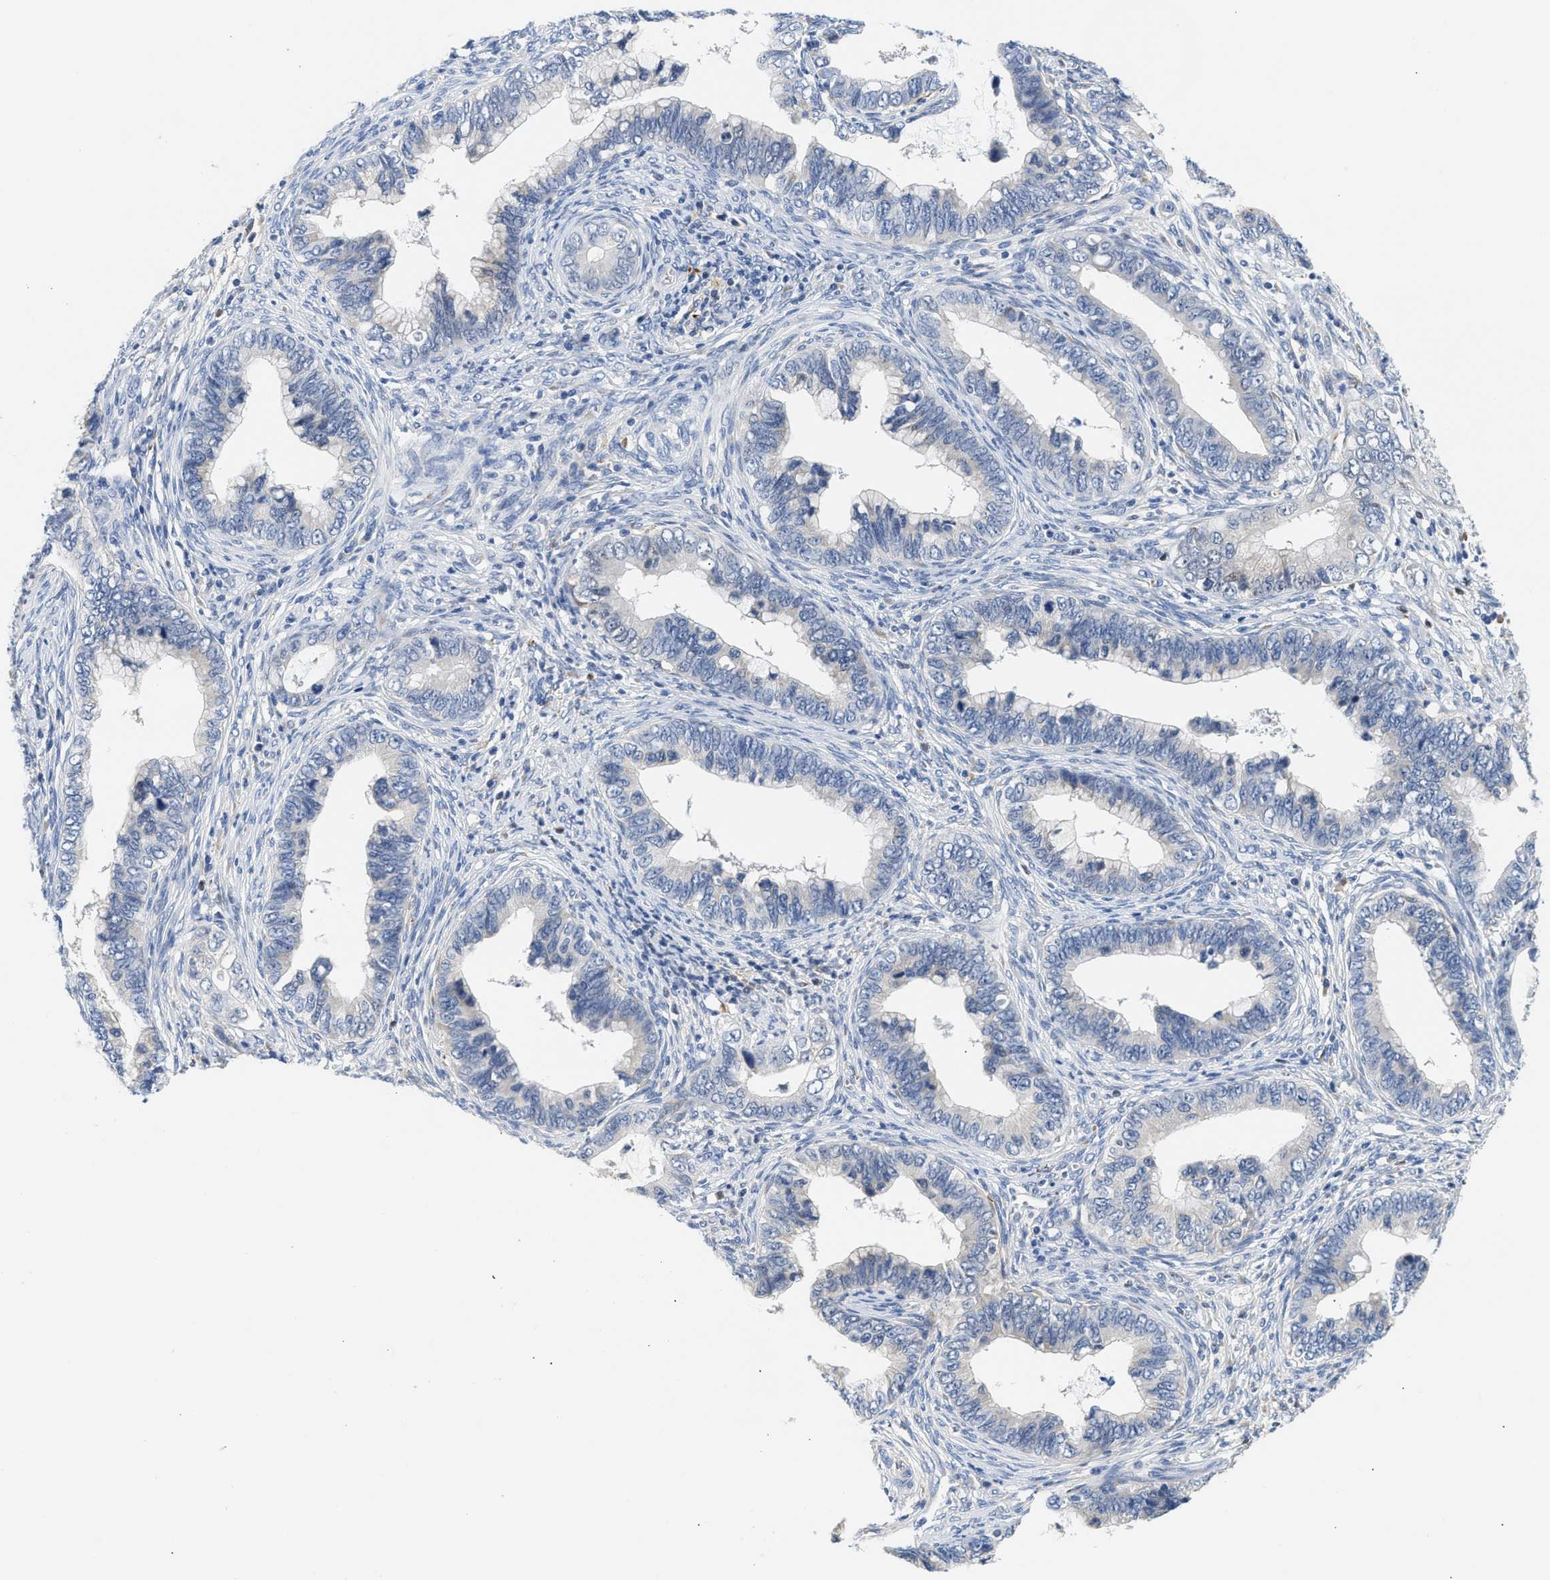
{"staining": {"intensity": "negative", "quantity": "none", "location": "none"}, "tissue": "cervical cancer", "cell_type": "Tumor cells", "image_type": "cancer", "snomed": [{"axis": "morphology", "description": "Adenocarcinoma, NOS"}, {"axis": "topography", "description": "Cervix"}], "caption": "The photomicrograph displays no significant expression in tumor cells of cervical cancer (adenocarcinoma).", "gene": "PPM1L", "patient": {"sex": "female", "age": 44}}